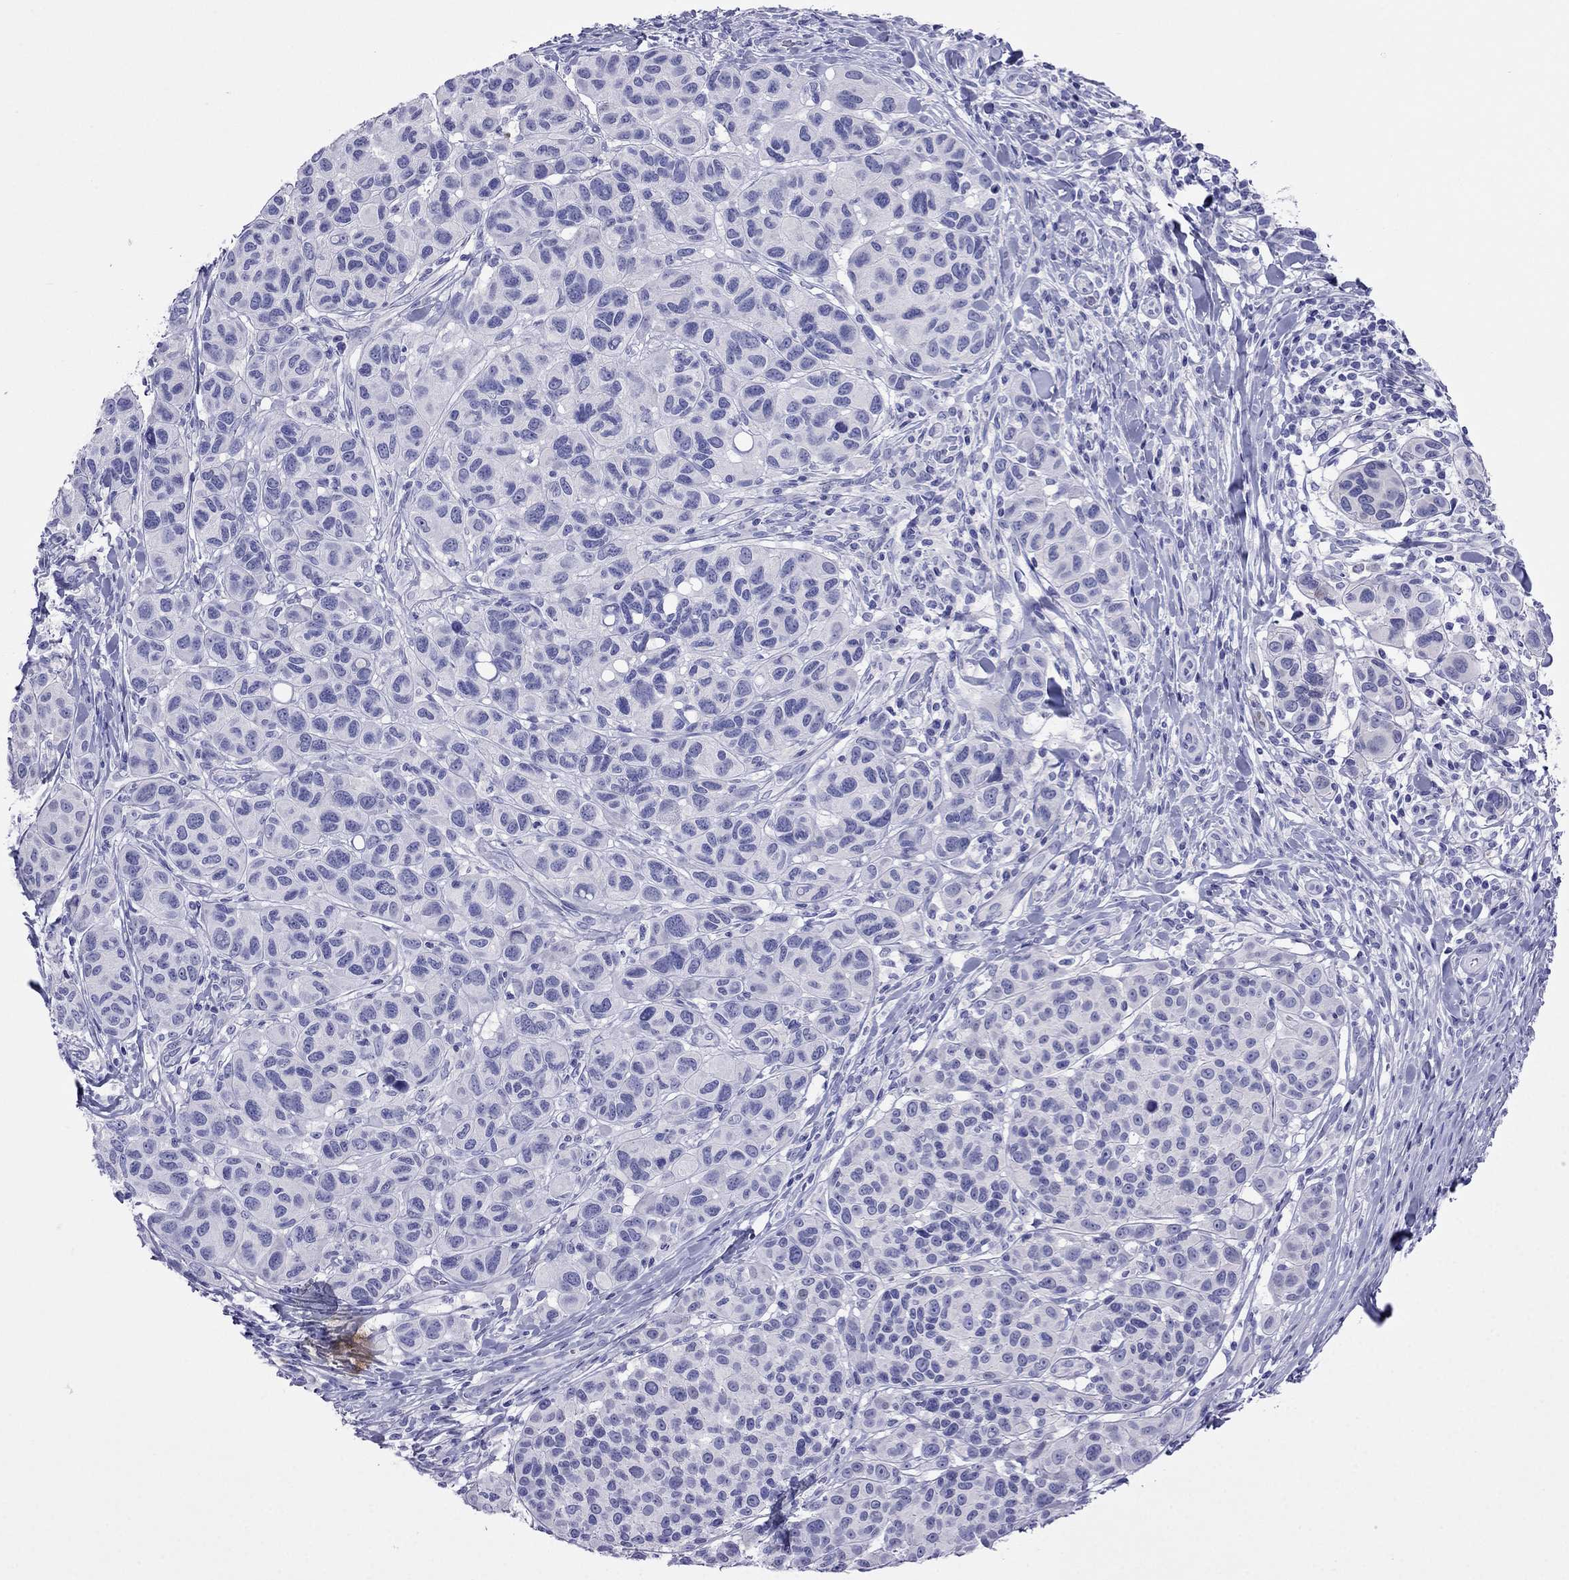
{"staining": {"intensity": "negative", "quantity": "none", "location": "none"}, "tissue": "melanoma", "cell_type": "Tumor cells", "image_type": "cancer", "snomed": [{"axis": "morphology", "description": "Malignant melanoma, NOS"}, {"axis": "topography", "description": "Skin"}], "caption": "A photomicrograph of human malignant melanoma is negative for staining in tumor cells.", "gene": "PCDHA6", "patient": {"sex": "male", "age": 79}}